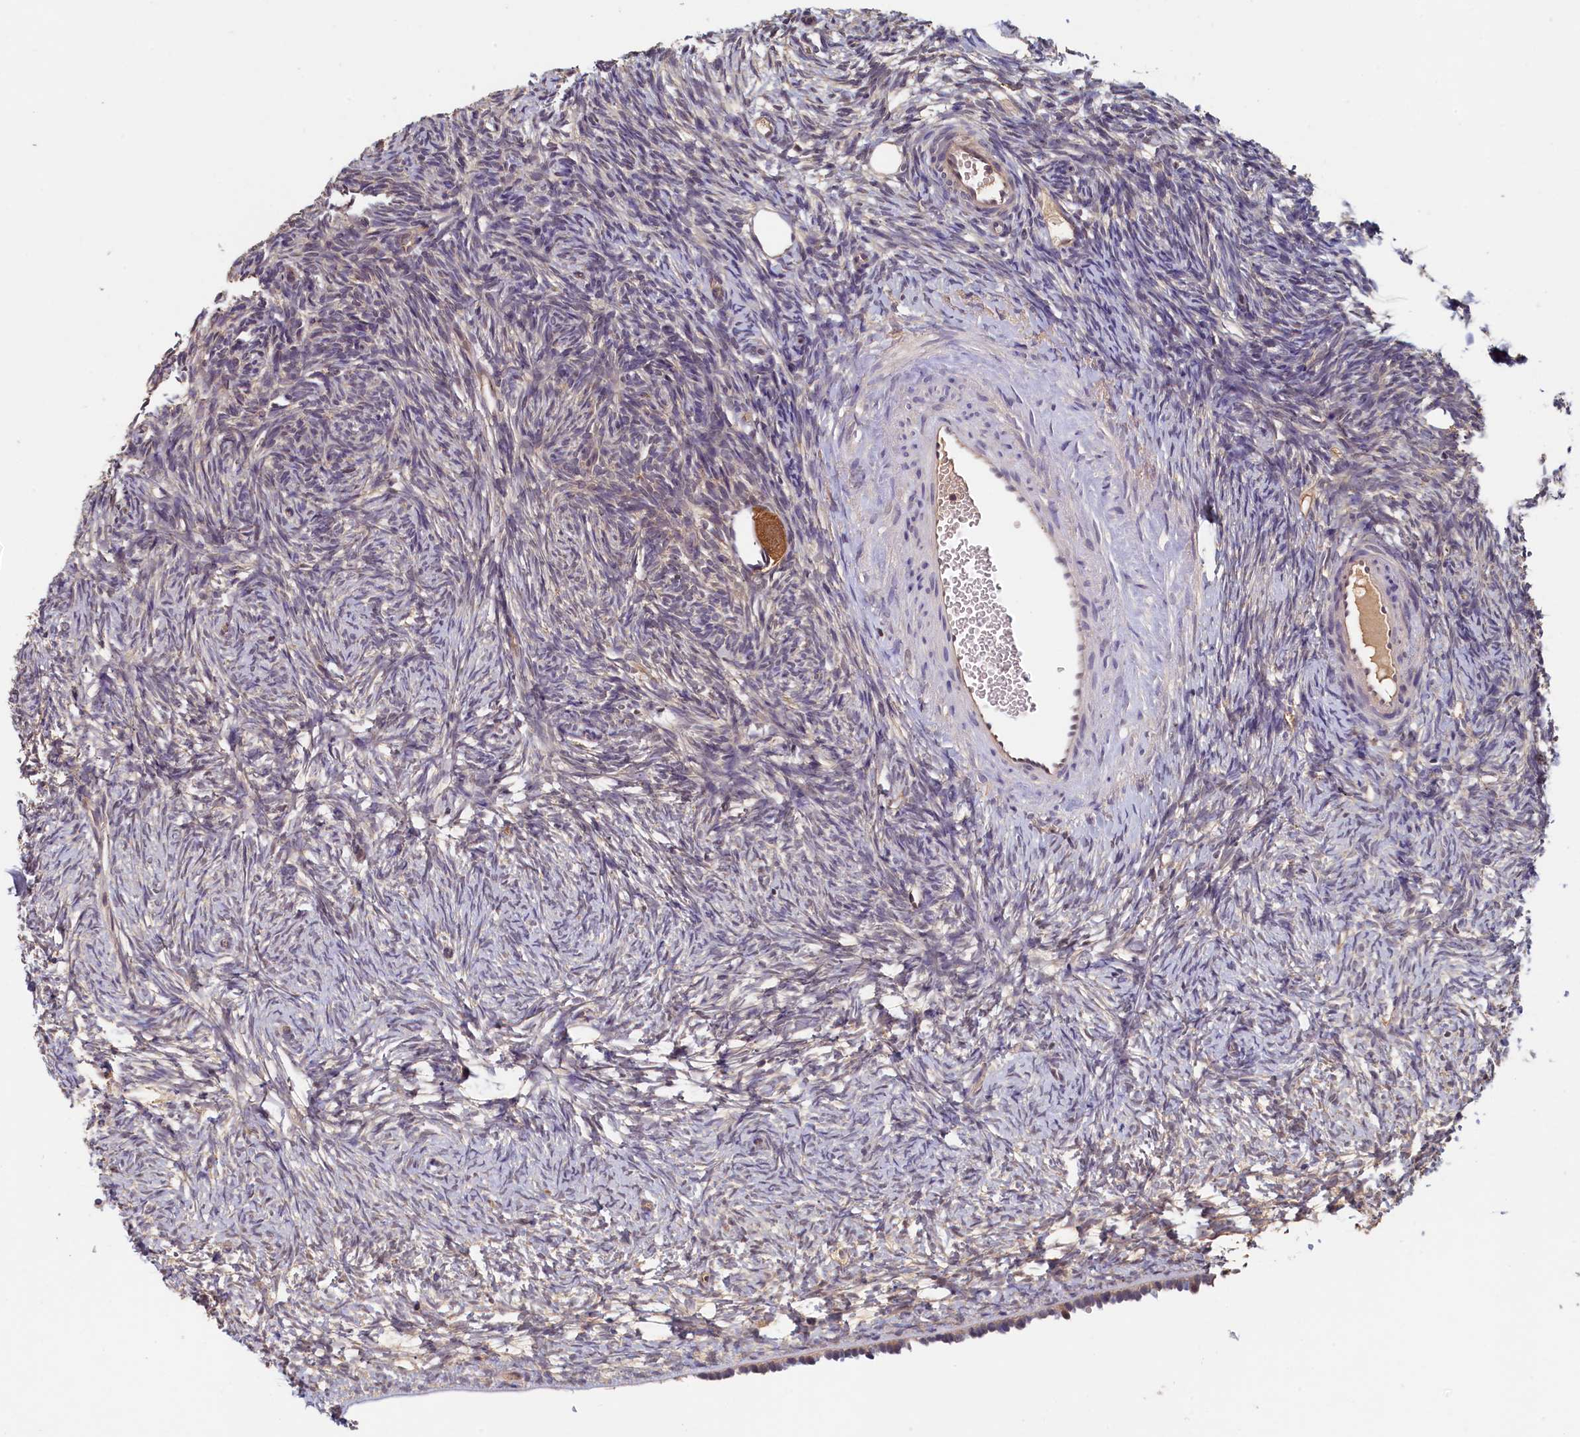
{"staining": {"intensity": "moderate", "quantity": ">75%", "location": "cytoplasmic/membranous"}, "tissue": "ovary", "cell_type": "Follicle cells", "image_type": "normal", "snomed": [{"axis": "morphology", "description": "Normal tissue, NOS"}, {"axis": "topography", "description": "Ovary"}], "caption": "Protein staining displays moderate cytoplasmic/membranous staining in about >75% of follicle cells in unremarkable ovary.", "gene": "NUBP2", "patient": {"sex": "female", "age": 34}}